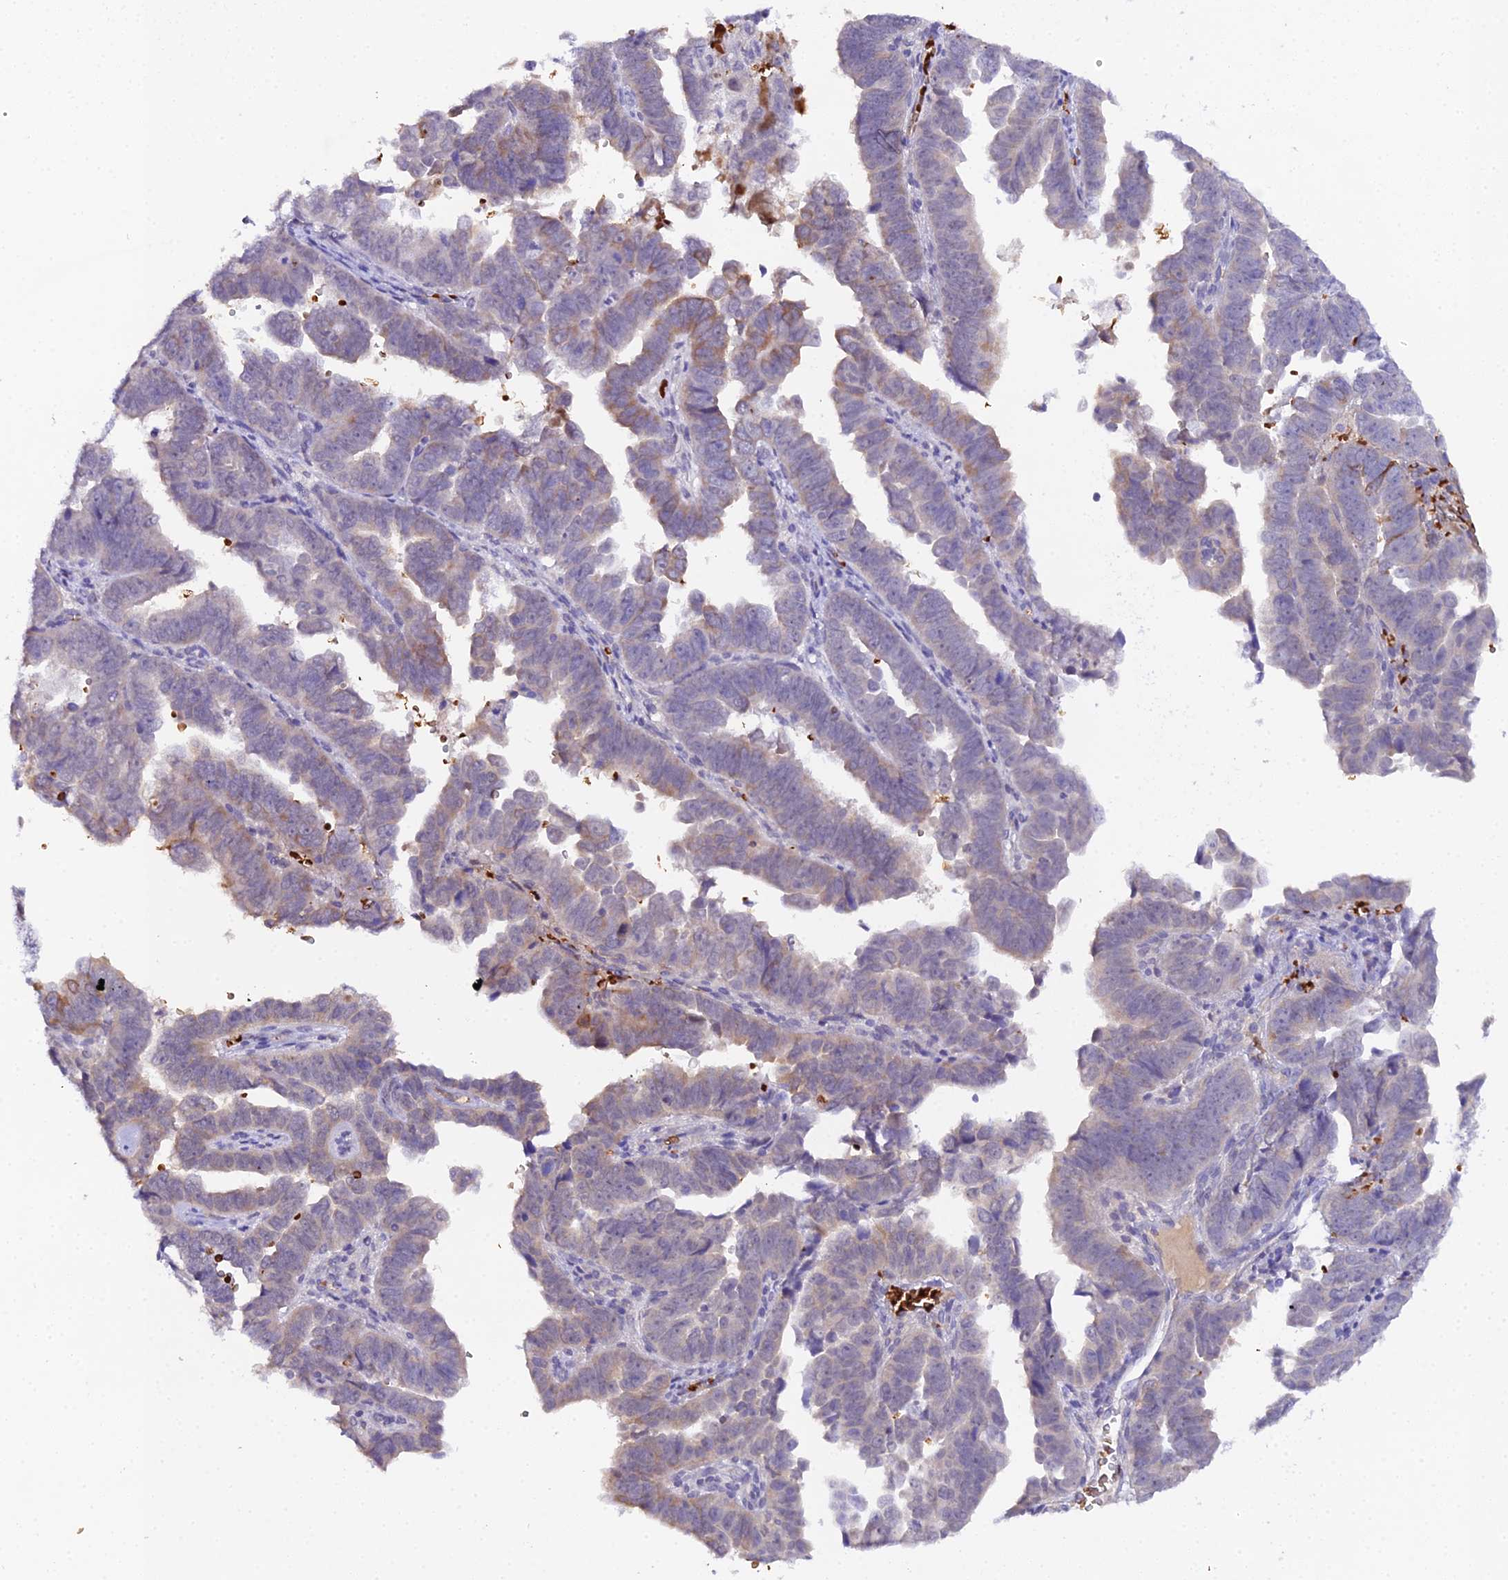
{"staining": {"intensity": "weak", "quantity": "<25%", "location": "cytoplasmic/membranous"}, "tissue": "endometrial cancer", "cell_type": "Tumor cells", "image_type": "cancer", "snomed": [{"axis": "morphology", "description": "Adenocarcinoma, NOS"}, {"axis": "topography", "description": "Endometrium"}], "caption": "Endometrial cancer was stained to show a protein in brown. There is no significant expression in tumor cells. (Brightfield microscopy of DAB (3,3'-diaminobenzidine) IHC at high magnification).", "gene": "CFAP45", "patient": {"sex": "female", "age": 75}}